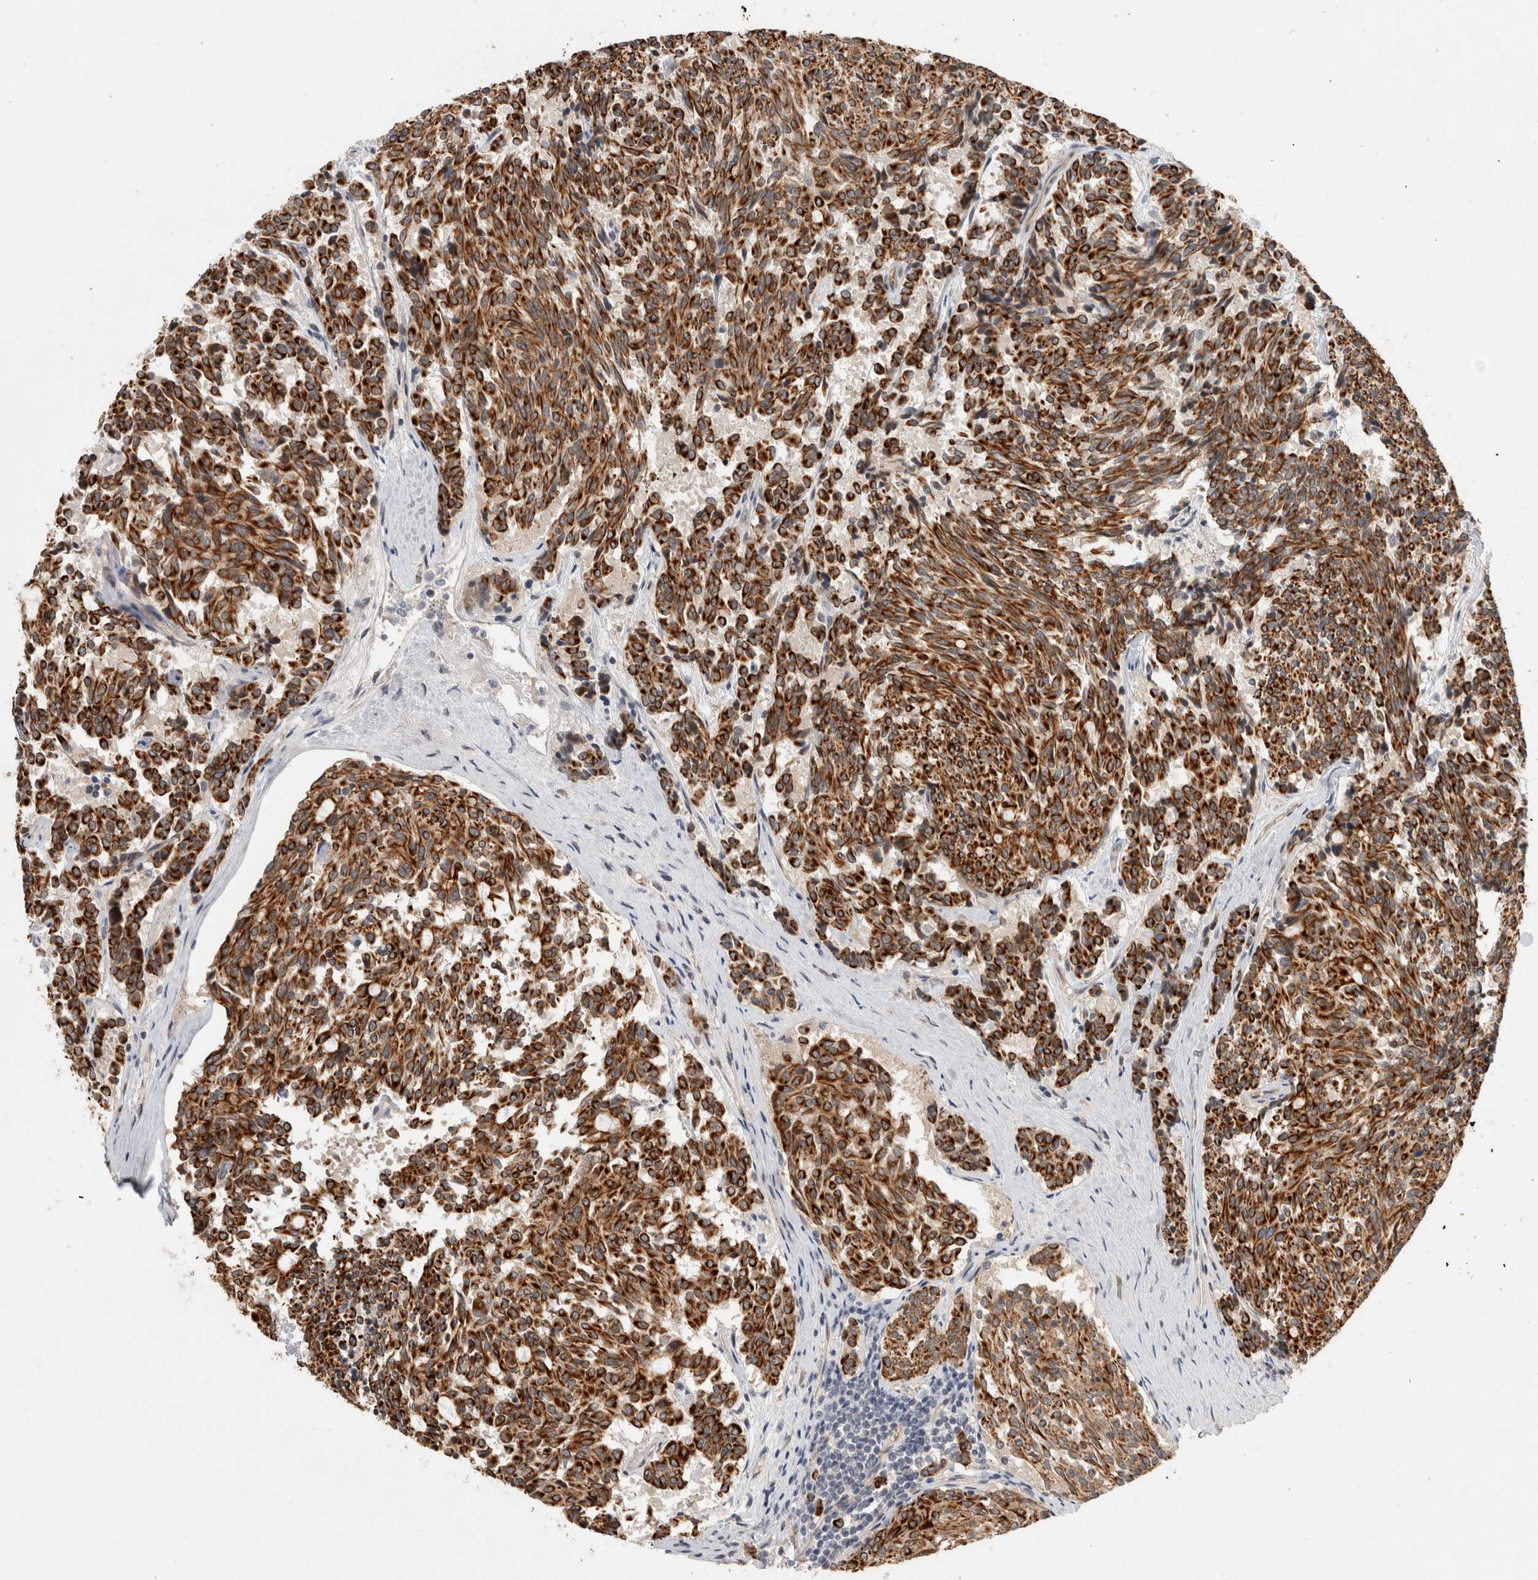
{"staining": {"intensity": "strong", "quantity": ">75%", "location": "cytoplasmic/membranous"}, "tissue": "carcinoid", "cell_type": "Tumor cells", "image_type": "cancer", "snomed": [{"axis": "morphology", "description": "Carcinoid, malignant, NOS"}, {"axis": "topography", "description": "Pancreas"}], "caption": "Human carcinoid stained with a brown dye exhibits strong cytoplasmic/membranous positive staining in about >75% of tumor cells.", "gene": "CRISPLD1", "patient": {"sex": "female", "age": 54}}